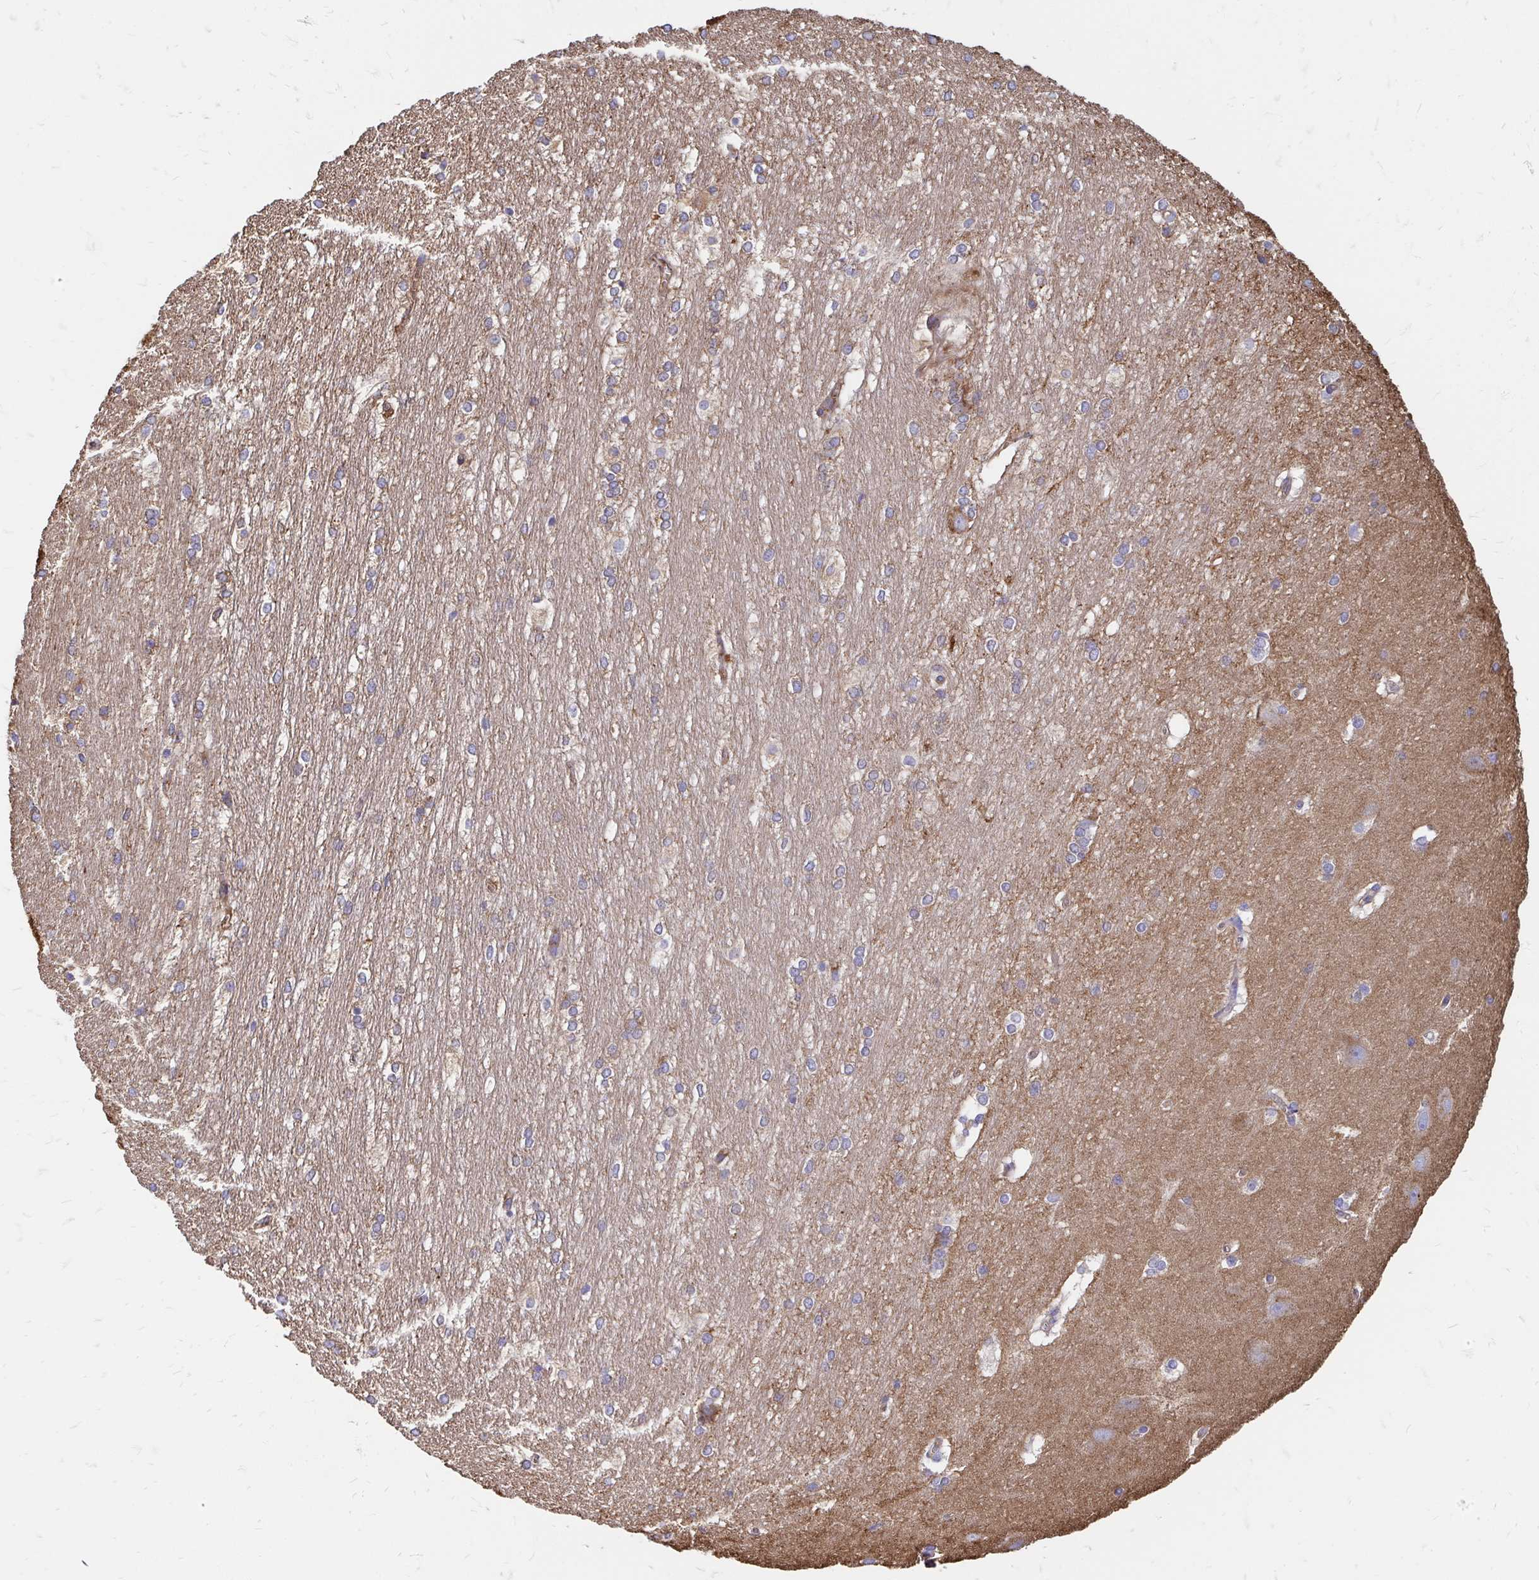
{"staining": {"intensity": "negative", "quantity": "none", "location": "none"}, "tissue": "hippocampus", "cell_type": "Glial cells", "image_type": "normal", "snomed": [{"axis": "morphology", "description": "Normal tissue, NOS"}, {"axis": "topography", "description": "Cerebral cortex"}, {"axis": "topography", "description": "Hippocampus"}], "caption": "Glial cells are negative for protein expression in normal human hippocampus. (Stains: DAB immunohistochemistry with hematoxylin counter stain, Microscopy: brightfield microscopy at high magnification).", "gene": "CLTC", "patient": {"sex": "female", "age": 19}}